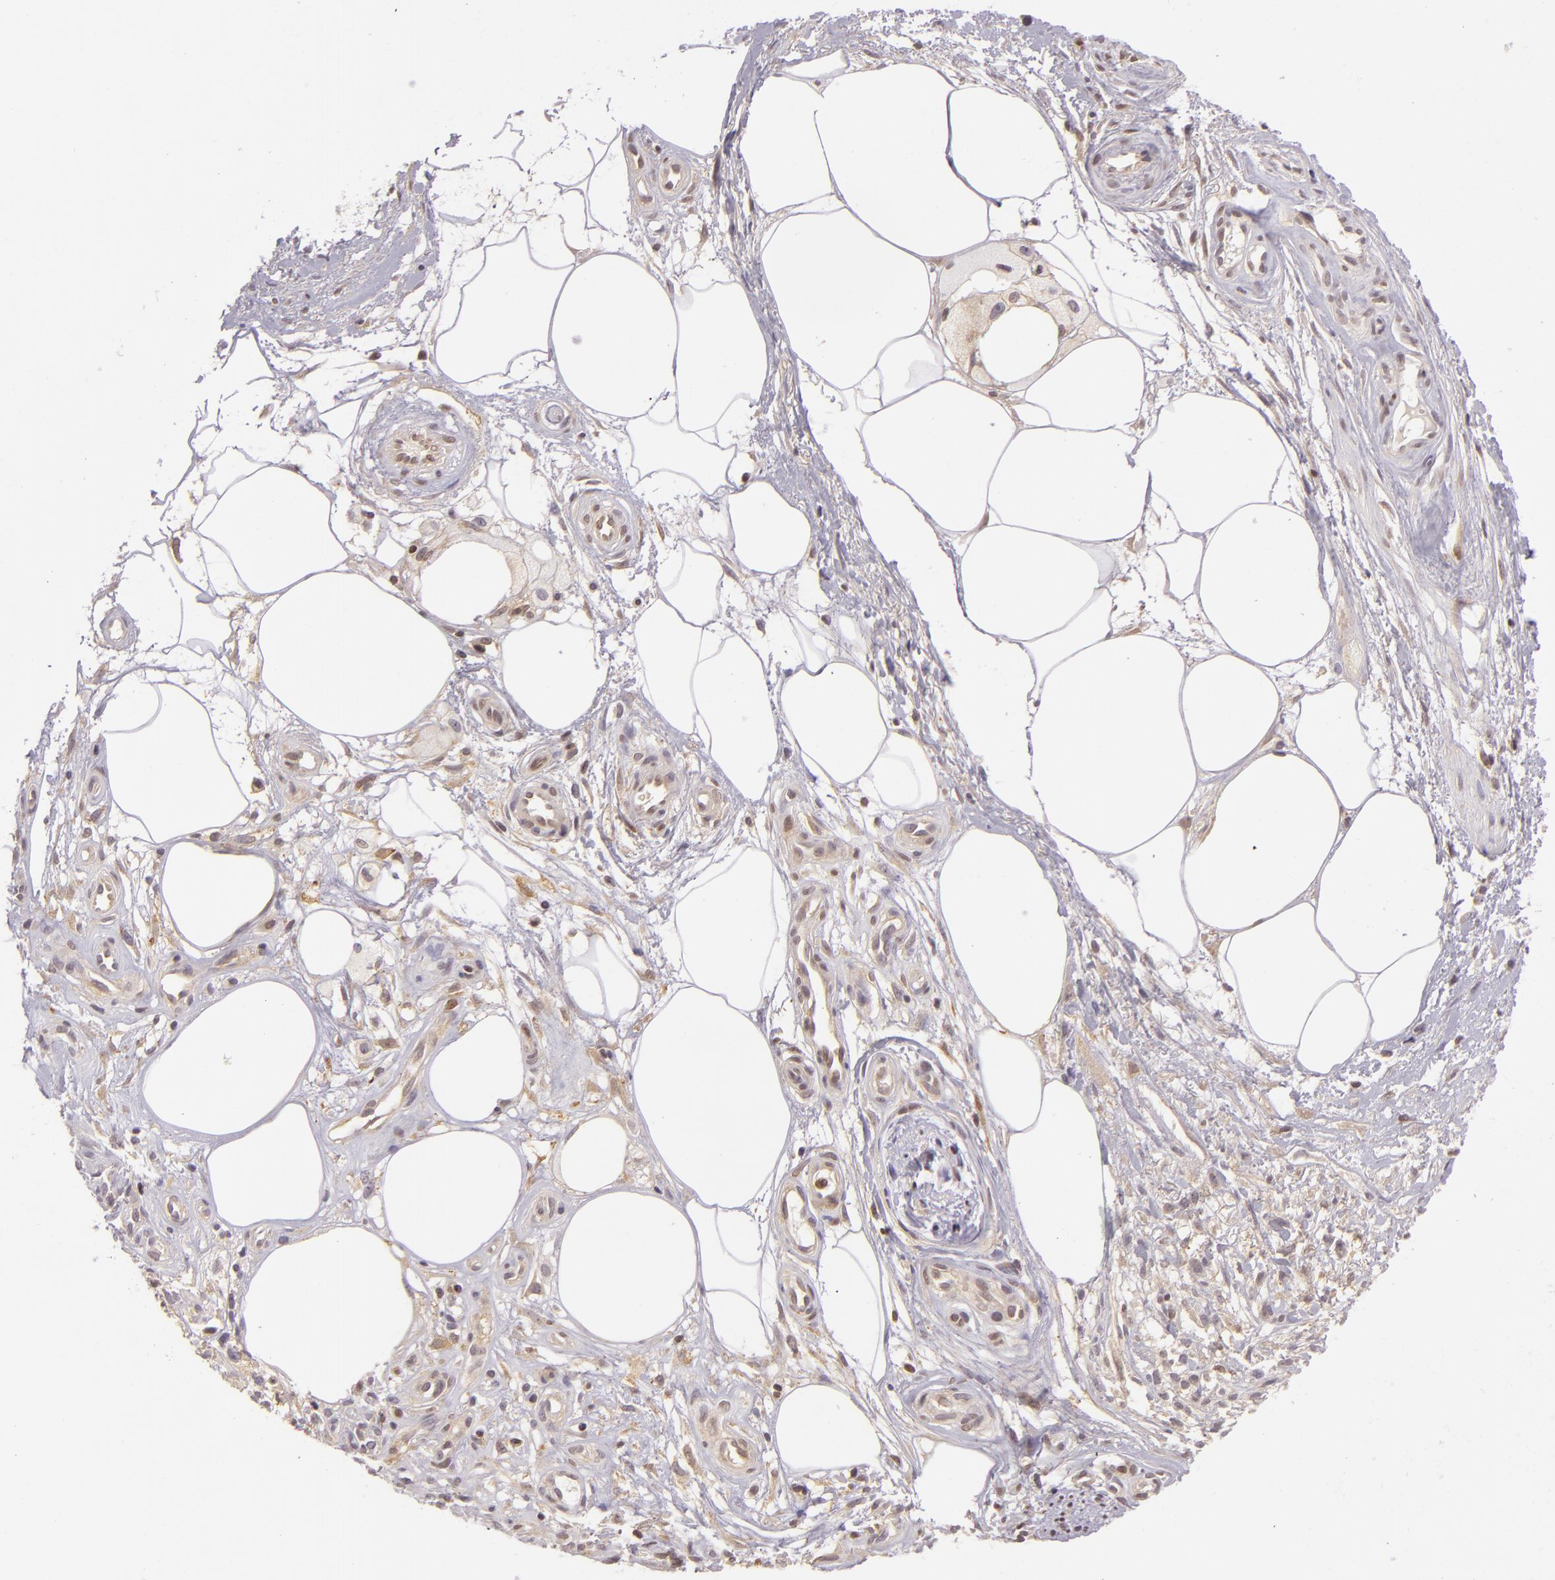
{"staining": {"intensity": "weak", "quantity": "<25%", "location": "cytoplasmic/membranous"}, "tissue": "melanoma", "cell_type": "Tumor cells", "image_type": "cancer", "snomed": [{"axis": "morphology", "description": "Malignant melanoma, NOS"}, {"axis": "topography", "description": "Skin"}], "caption": "High magnification brightfield microscopy of malignant melanoma stained with DAB (brown) and counterstained with hematoxylin (blue): tumor cells show no significant staining.", "gene": "IMPDH1", "patient": {"sex": "female", "age": 85}}